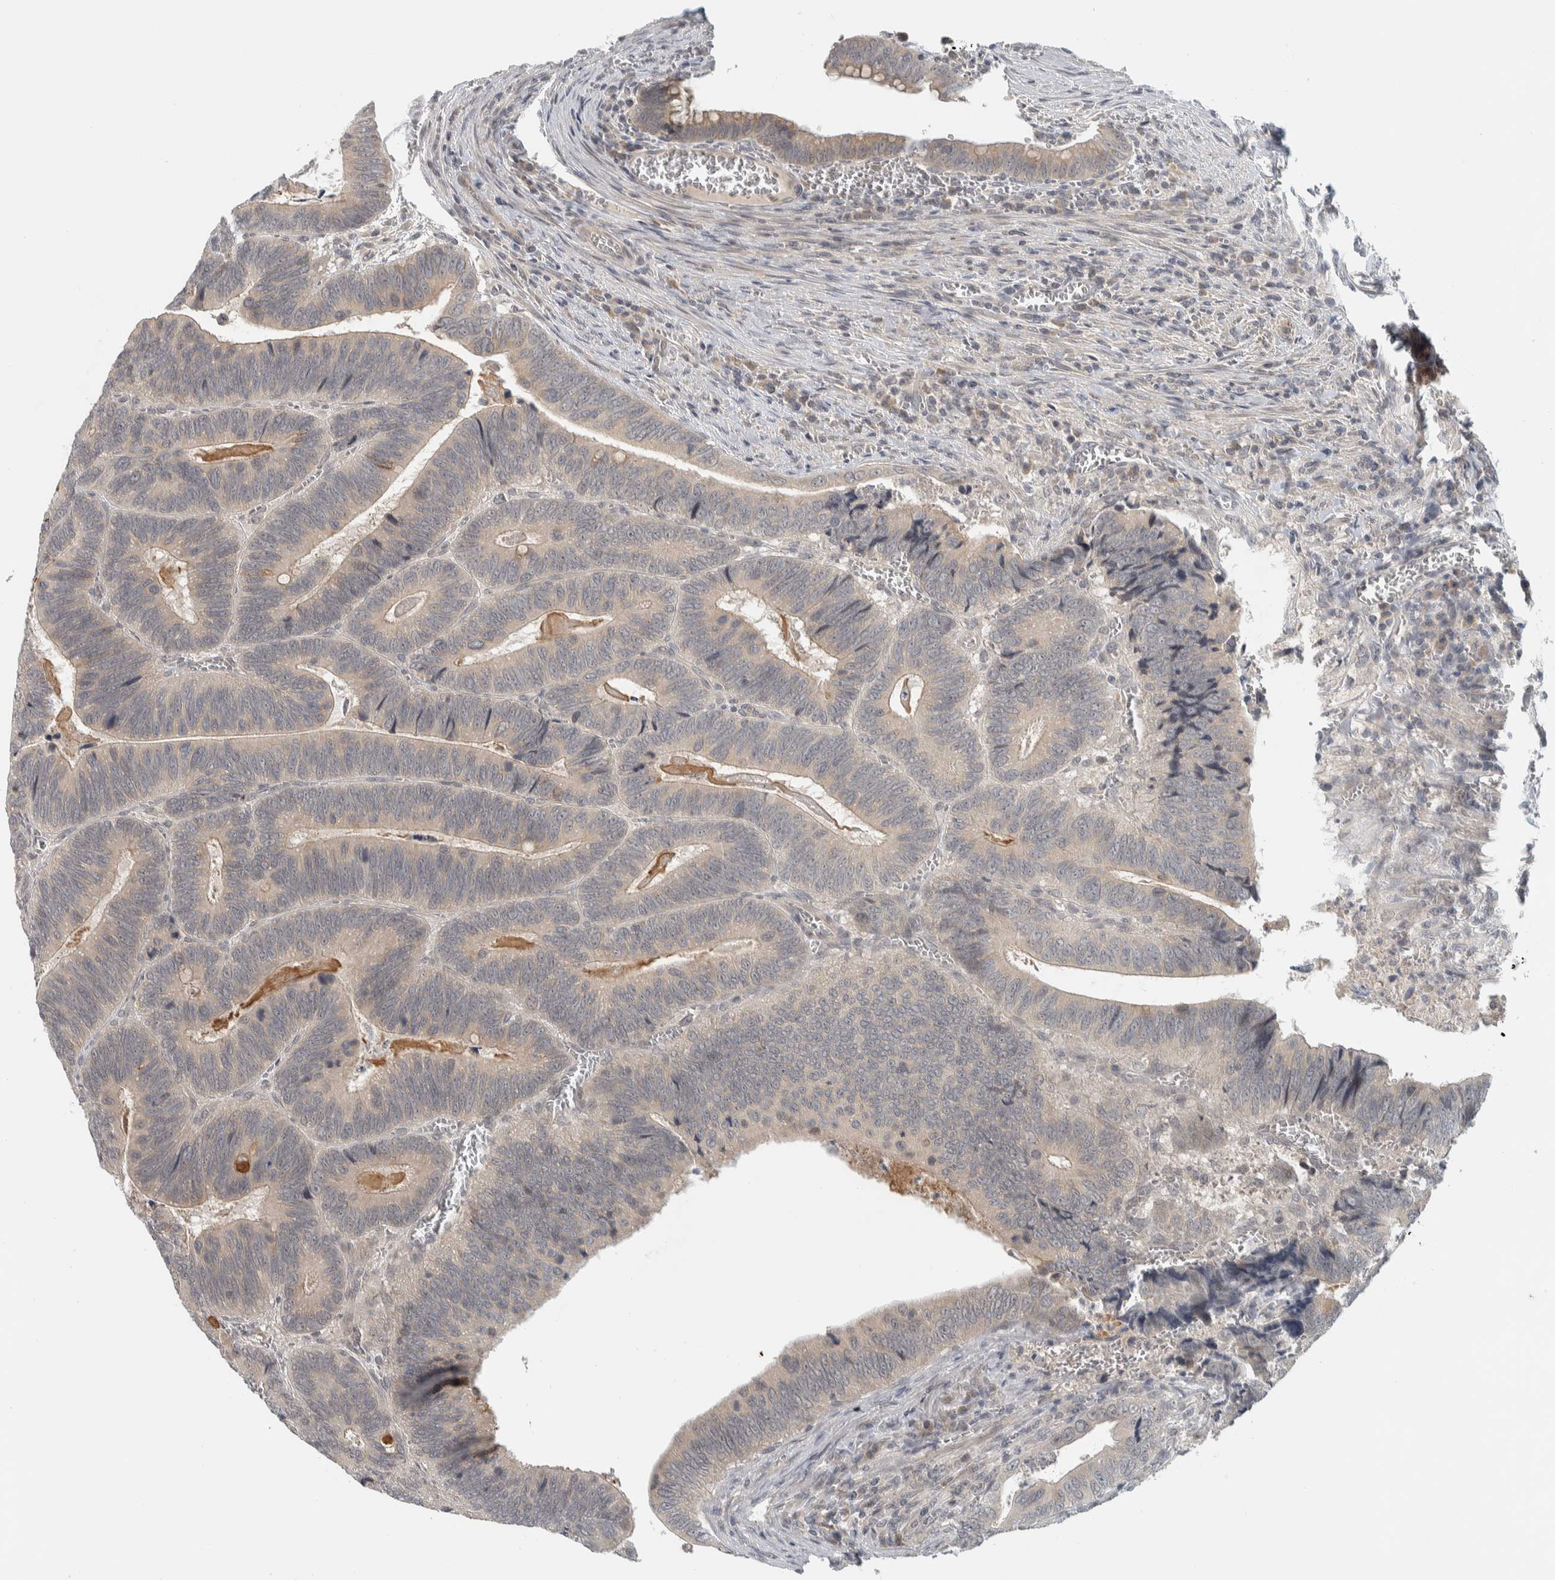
{"staining": {"intensity": "negative", "quantity": "none", "location": "none"}, "tissue": "colorectal cancer", "cell_type": "Tumor cells", "image_type": "cancer", "snomed": [{"axis": "morphology", "description": "Inflammation, NOS"}, {"axis": "morphology", "description": "Adenocarcinoma, NOS"}, {"axis": "topography", "description": "Colon"}], "caption": "Tumor cells show no significant staining in colorectal cancer. (DAB IHC with hematoxylin counter stain).", "gene": "AFP", "patient": {"sex": "male", "age": 72}}